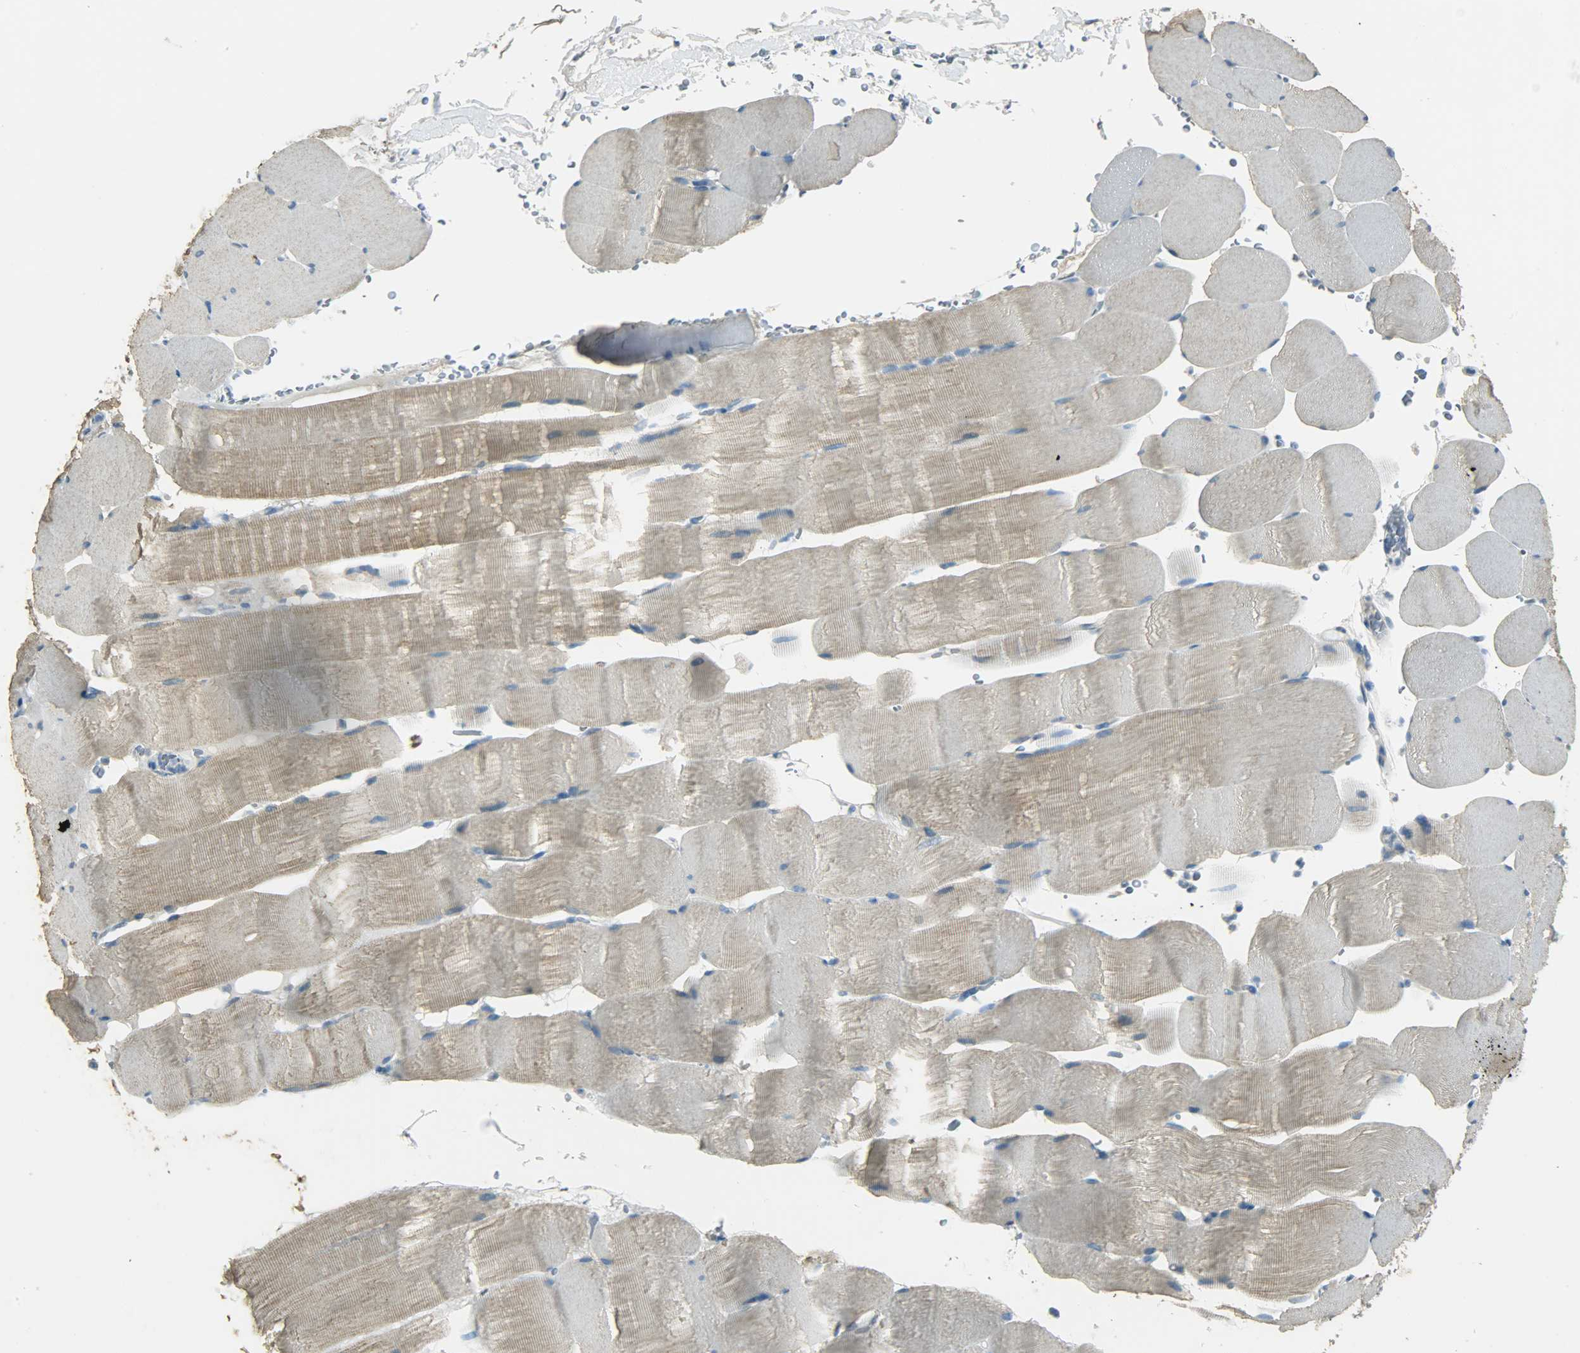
{"staining": {"intensity": "moderate", "quantity": "<25%", "location": "cytoplasmic/membranous"}, "tissue": "skeletal muscle", "cell_type": "Myocytes", "image_type": "normal", "snomed": [{"axis": "morphology", "description": "Normal tissue, NOS"}, {"axis": "topography", "description": "Skeletal muscle"}], "caption": "Approximately <25% of myocytes in normal human skeletal muscle show moderate cytoplasmic/membranous protein expression as visualized by brown immunohistochemical staining.", "gene": "TPX2", "patient": {"sex": "male", "age": 62}}